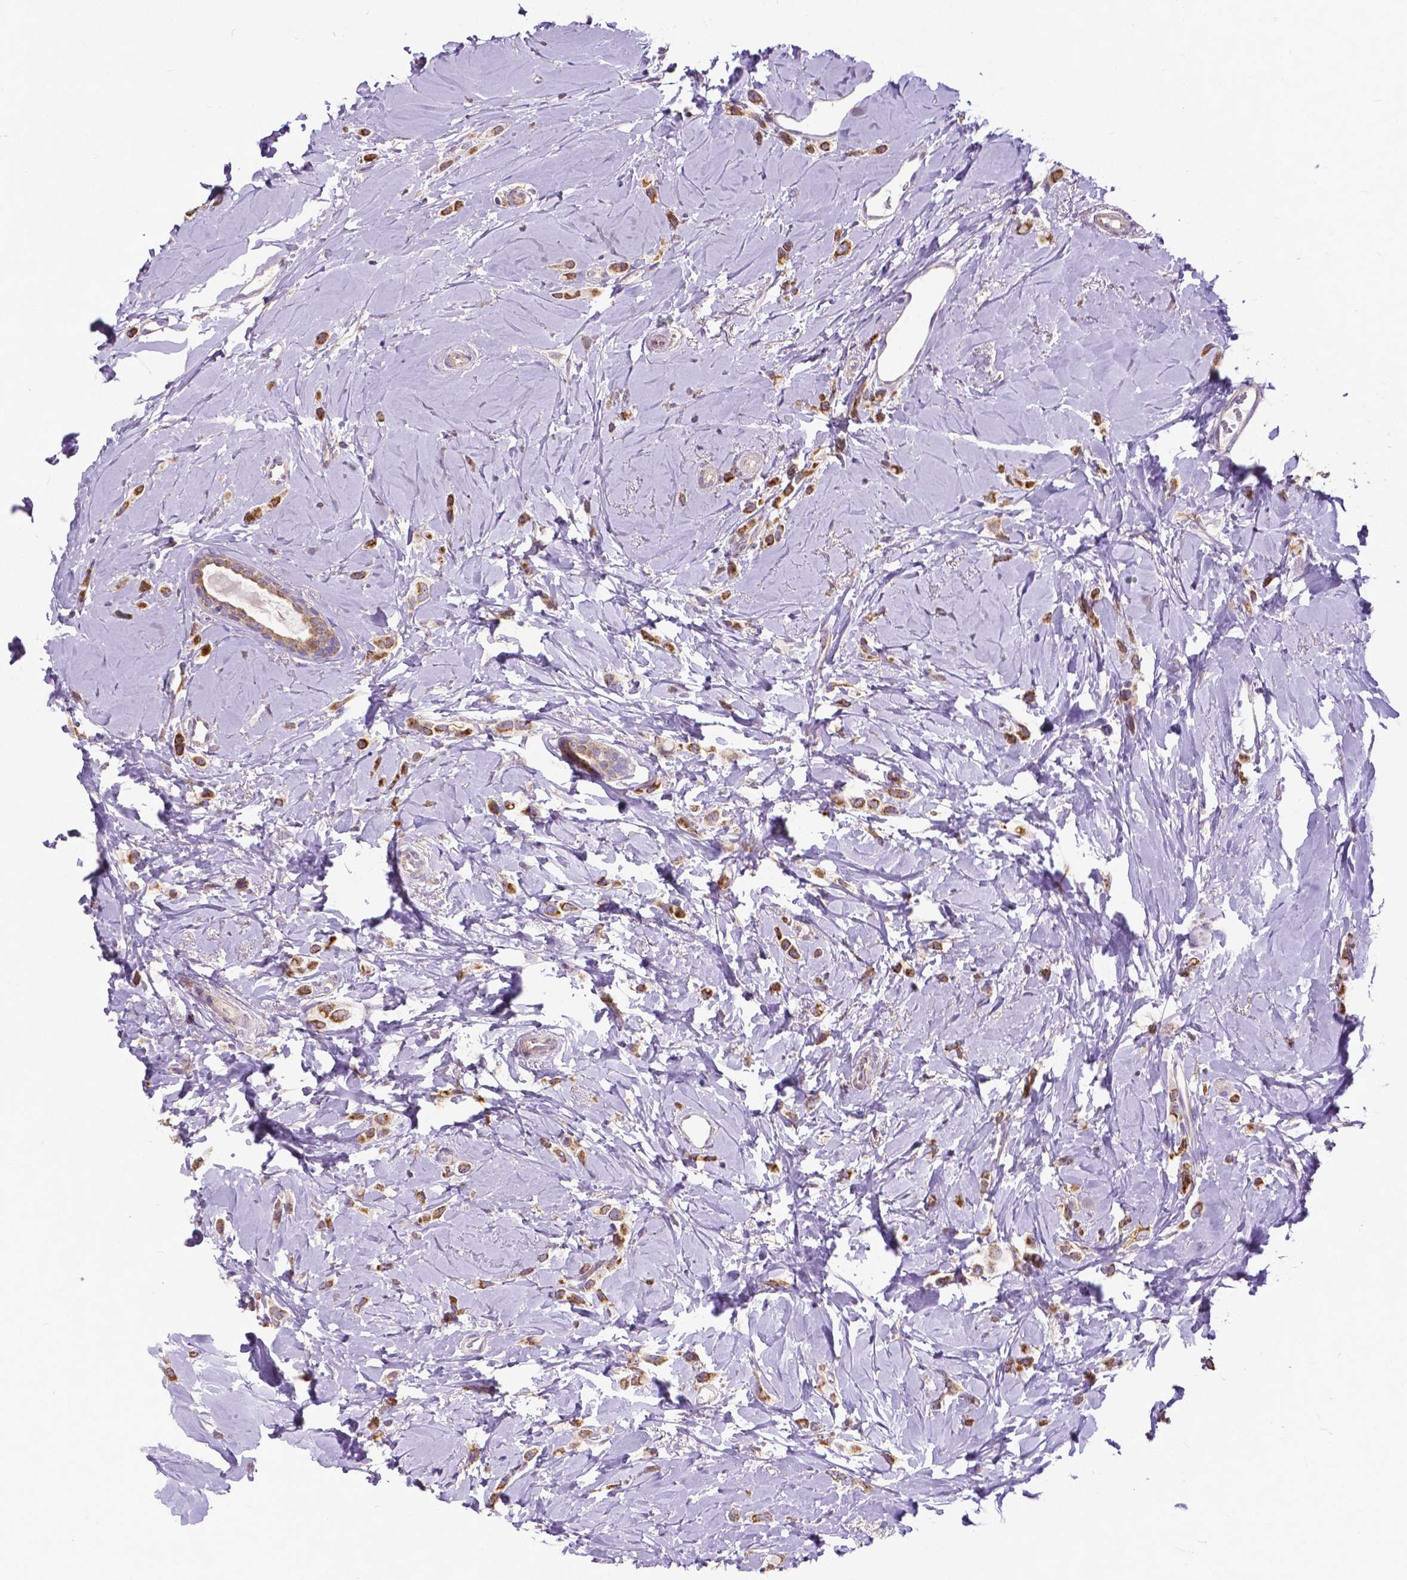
{"staining": {"intensity": "moderate", "quantity": ">75%", "location": "cytoplasmic/membranous"}, "tissue": "breast cancer", "cell_type": "Tumor cells", "image_type": "cancer", "snomed": [{"axis": "morphology", "description": "Lobular carcinoma"}, {"axis": "topography", "description": "Breast"}], "caption": "Breast cancer (lobular carcinoma) was stained to show a protein in brown. There is medium levels of moderate cytoplasmic/membranous staining in about >75% of tumor cells.", "gene": "MCL1", "patient": {"sex": "female", "age": 66}}